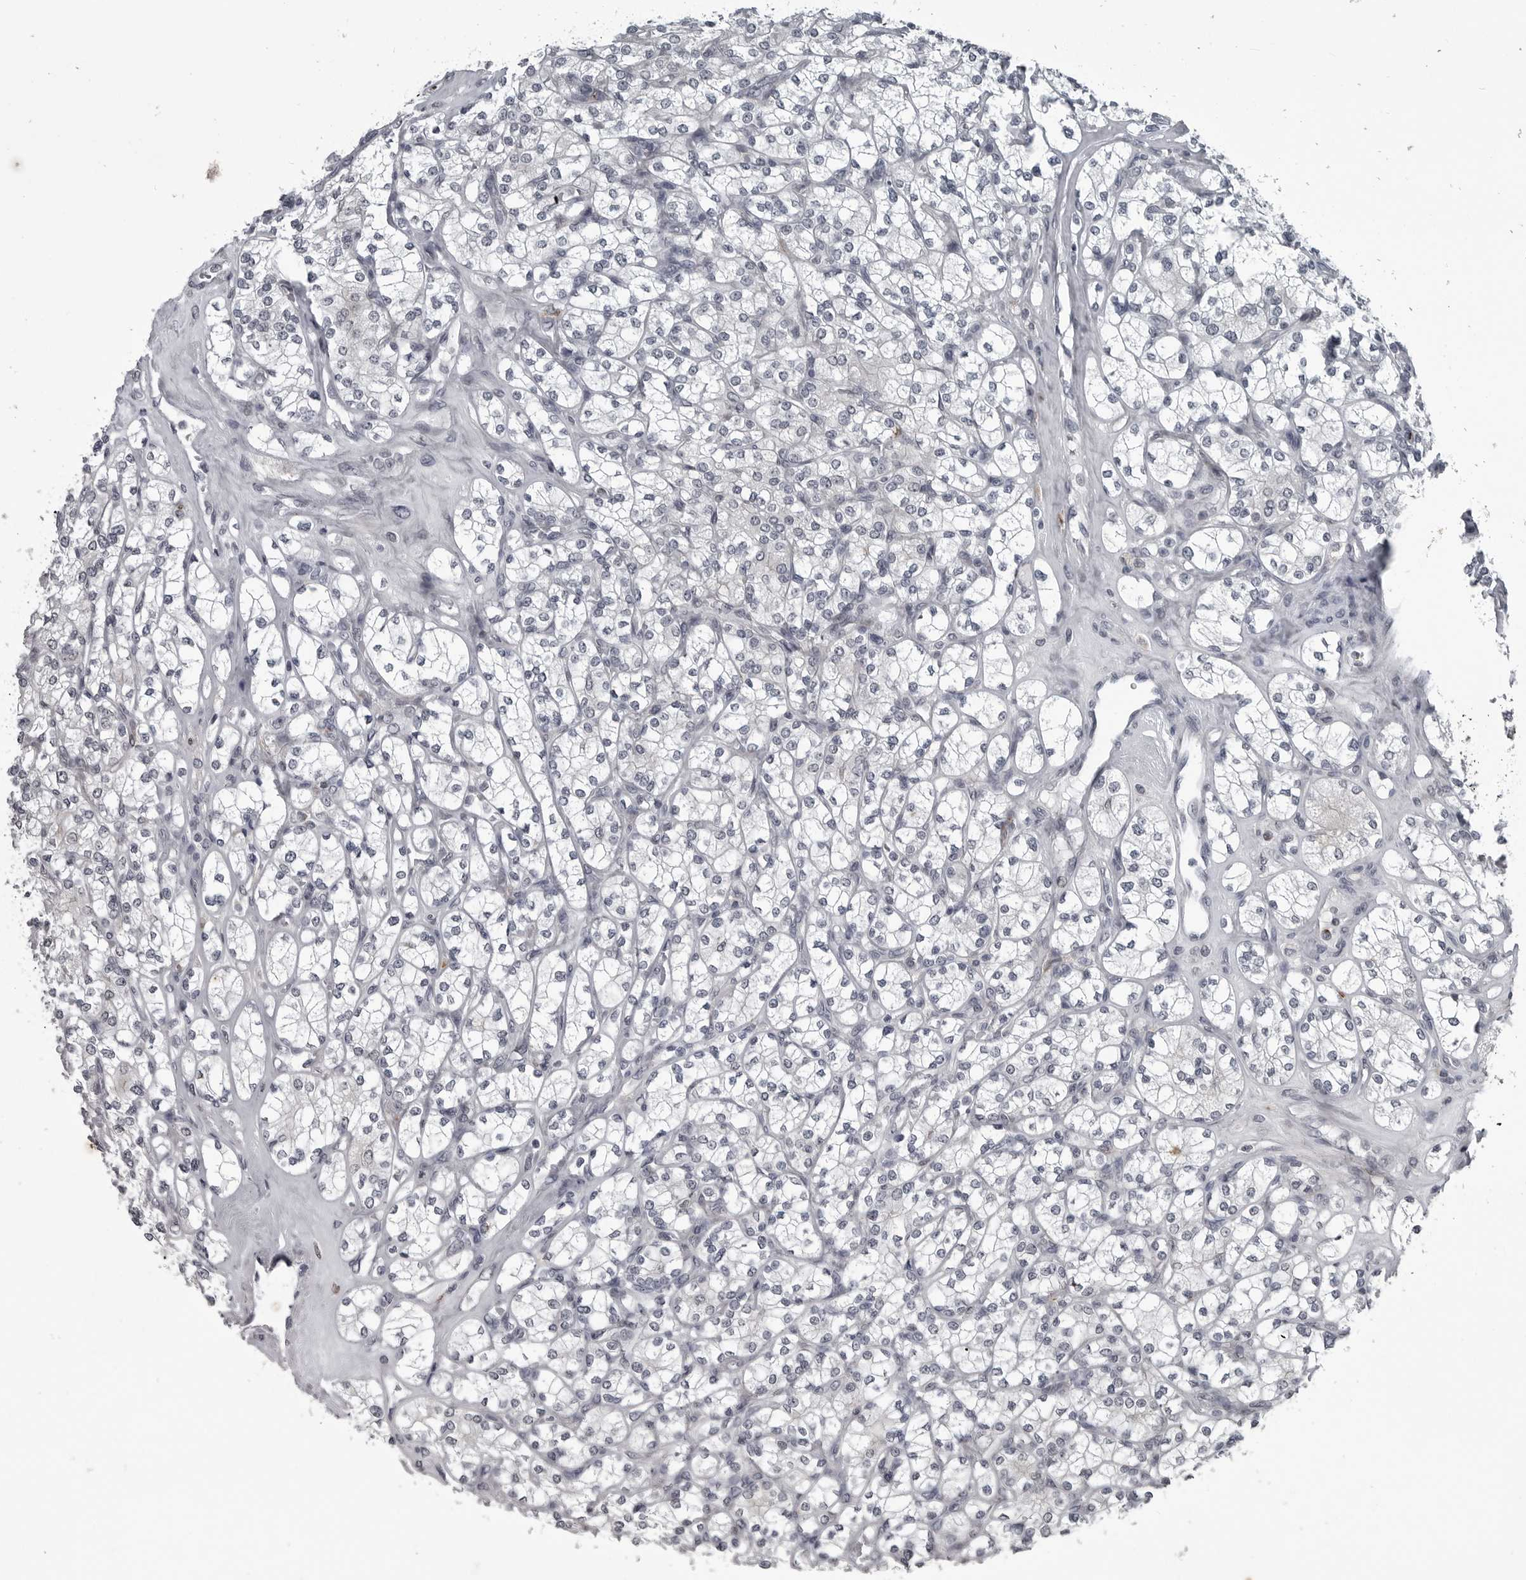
{"staining": {"intensity": "negative", "quantity": "none", "location": "none"}, "tissue": "renal cancer", "cell_type": "Tumor cells", "image_type": "cancer", "snomed": [{"axis": "morphology", "description": "Adenocarcinoma, NOS"}, {"axis": "topography", "description": "Kidney"}], "caption": "Immunohistochemical staining of human renal adenocarcinoma exhibits no significant expression in tumor cells.", "gene": "LYSMD1", "patient": {"sex": "male", "age": 77}}